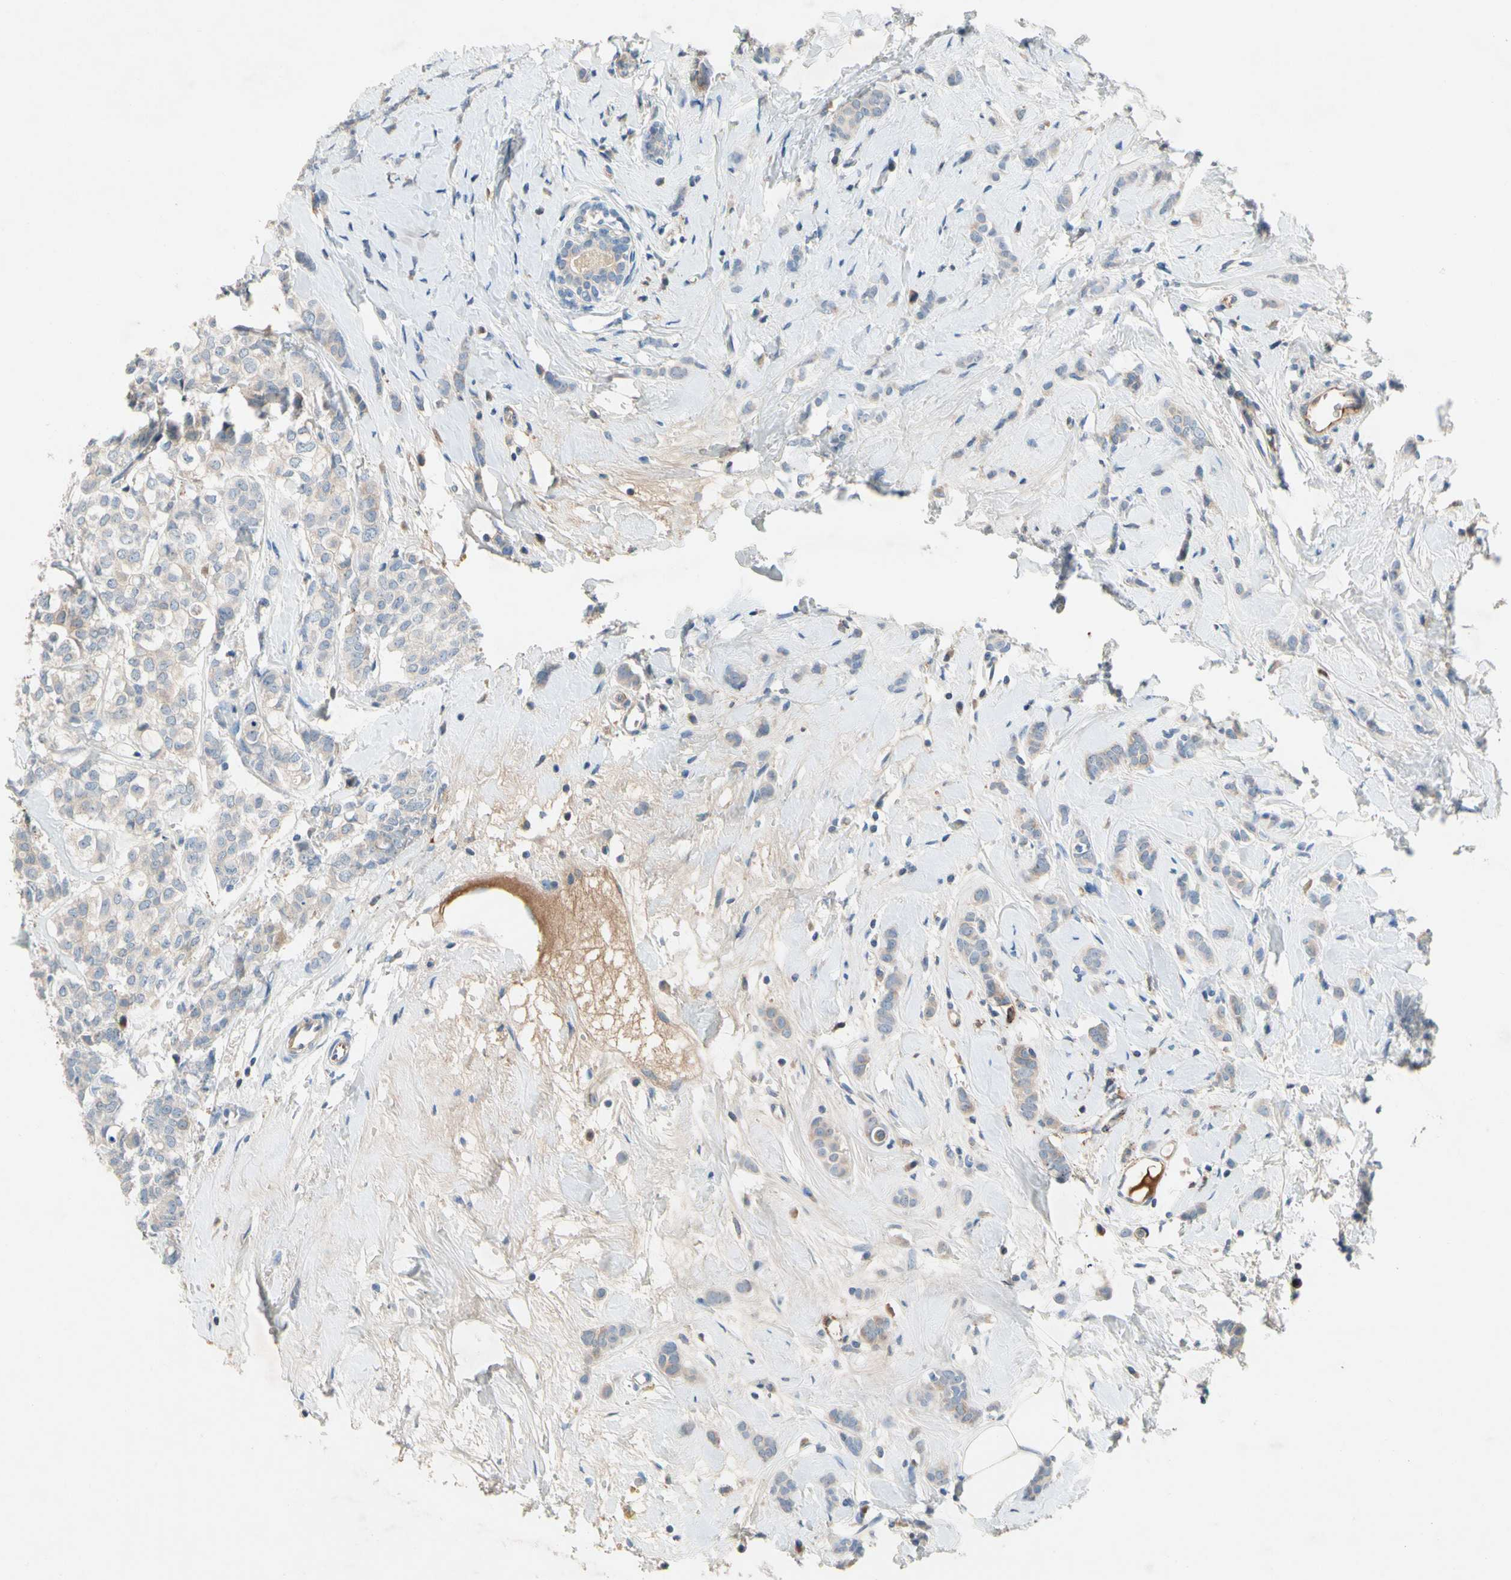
{"staining": {"intensity": "weak", "quantity": ">75%", "location": "cytoplasmic/membranous"}, "tissue": "breast cancer", "cell_type": "Tumor cells", "image_type": "cancer", "snomed": [{"axis": "morphology", "description": "Lobular carcinoma"}, {"axis": "topography", "description": "Breast"}], "caption": "Brown immunohistochemical staining in human breast cancer exhibits weak cytoplasmic/membranous positivity in about >75% of tumor cells.", "gene": "NDFIP2", "patient": {"sex": "female", "age": 60}}